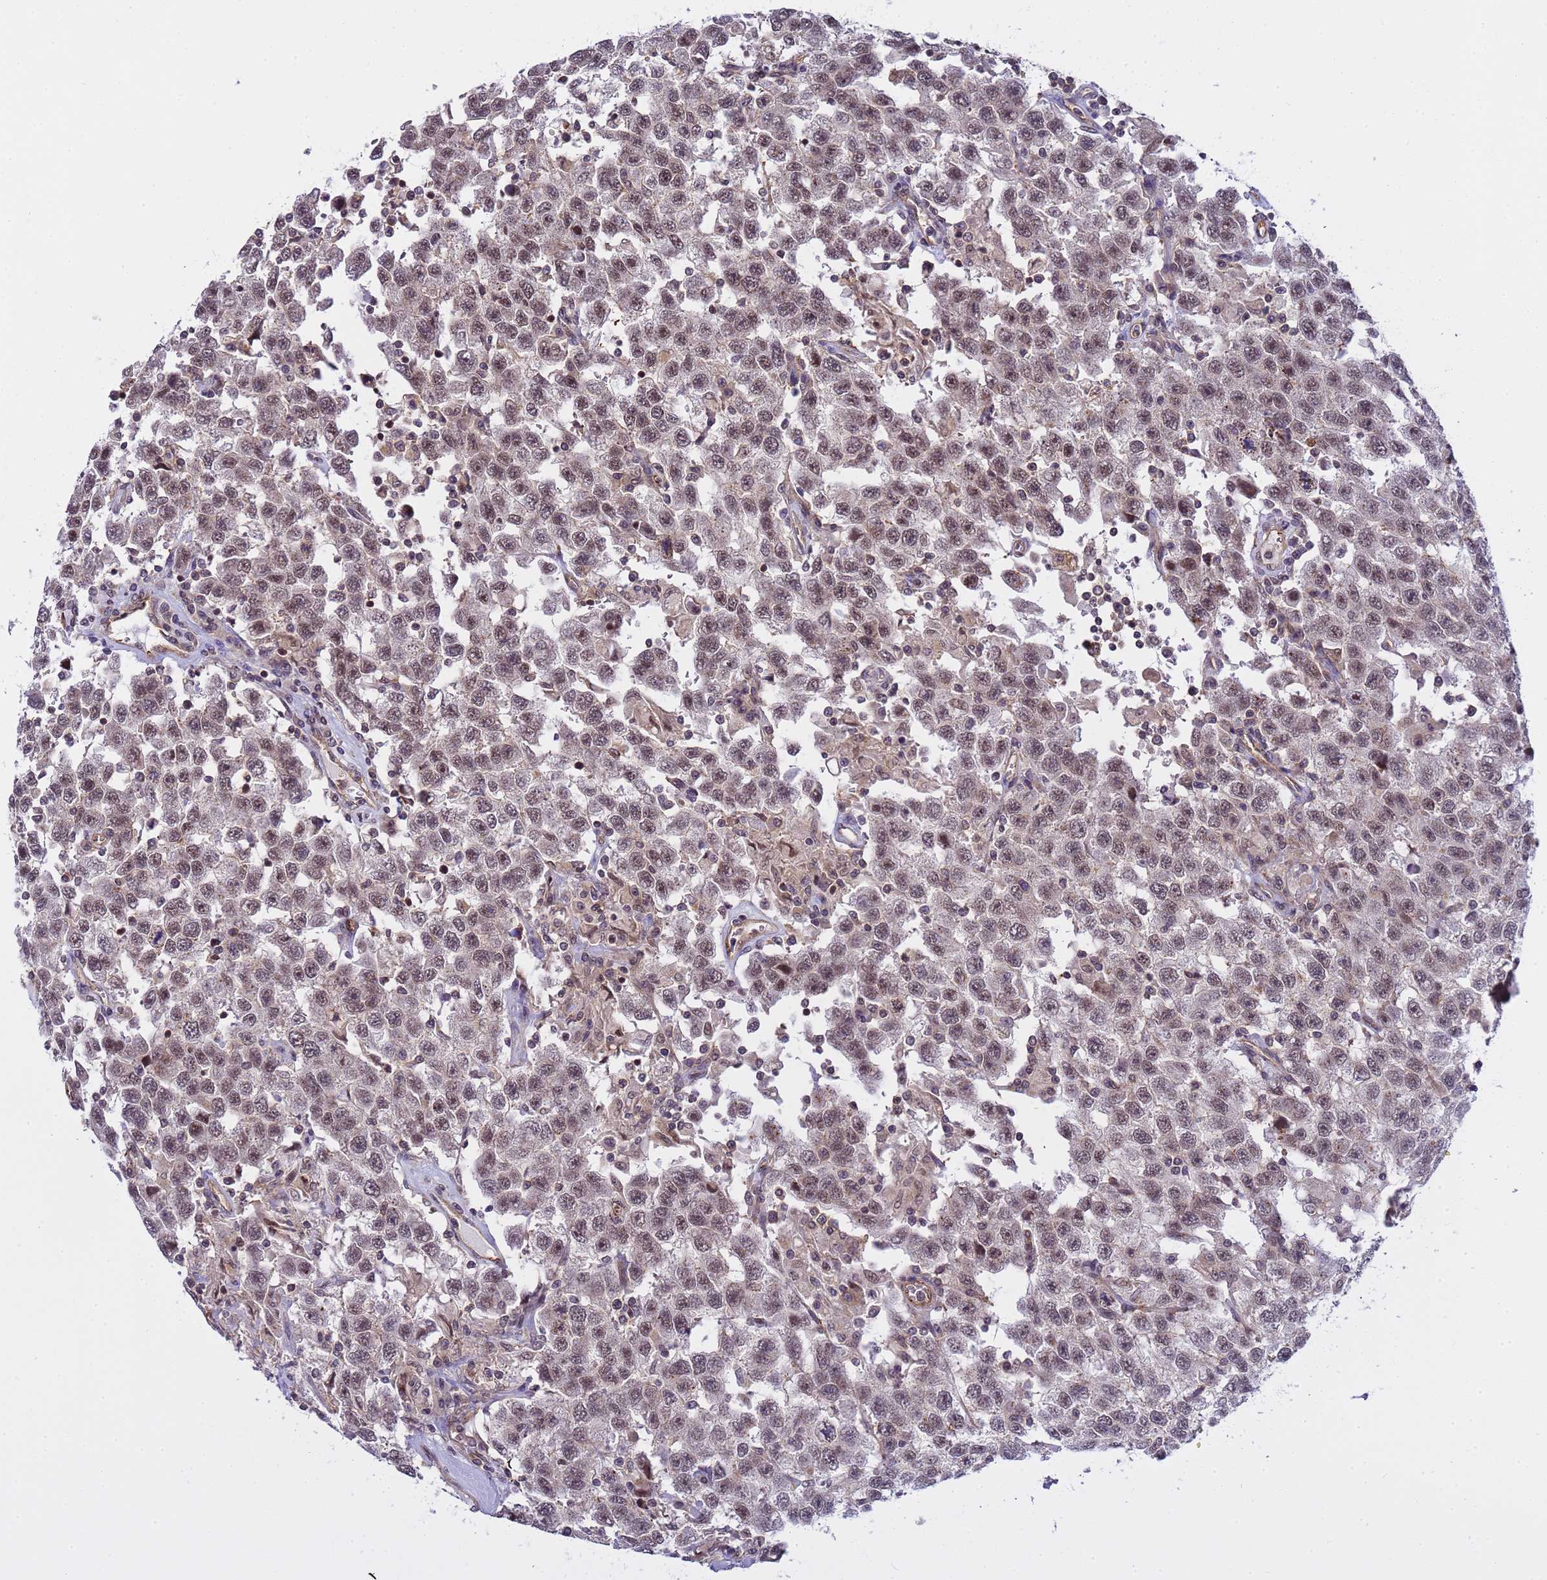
{"staining": {"intensity": "weak", "quantity": ">75%", "location": "nuclear"}, "tissue": "testis cancer", "cell_type": "Tumor cells", "image_type": "cancer", "snomed": [{"axis": "morphology", "description": "Seminoma, NOS"}, {"axis": "topography", "description": "Testis"}], "caption": "High-power microscopy captured an immunohistochemistry (IHC) micrograph of seminoma (testis), revealing weak nuclear expression in about >75% of tumor cells.", "gene": "EMC2", "patient": {"sex": "male", "age": 41}}